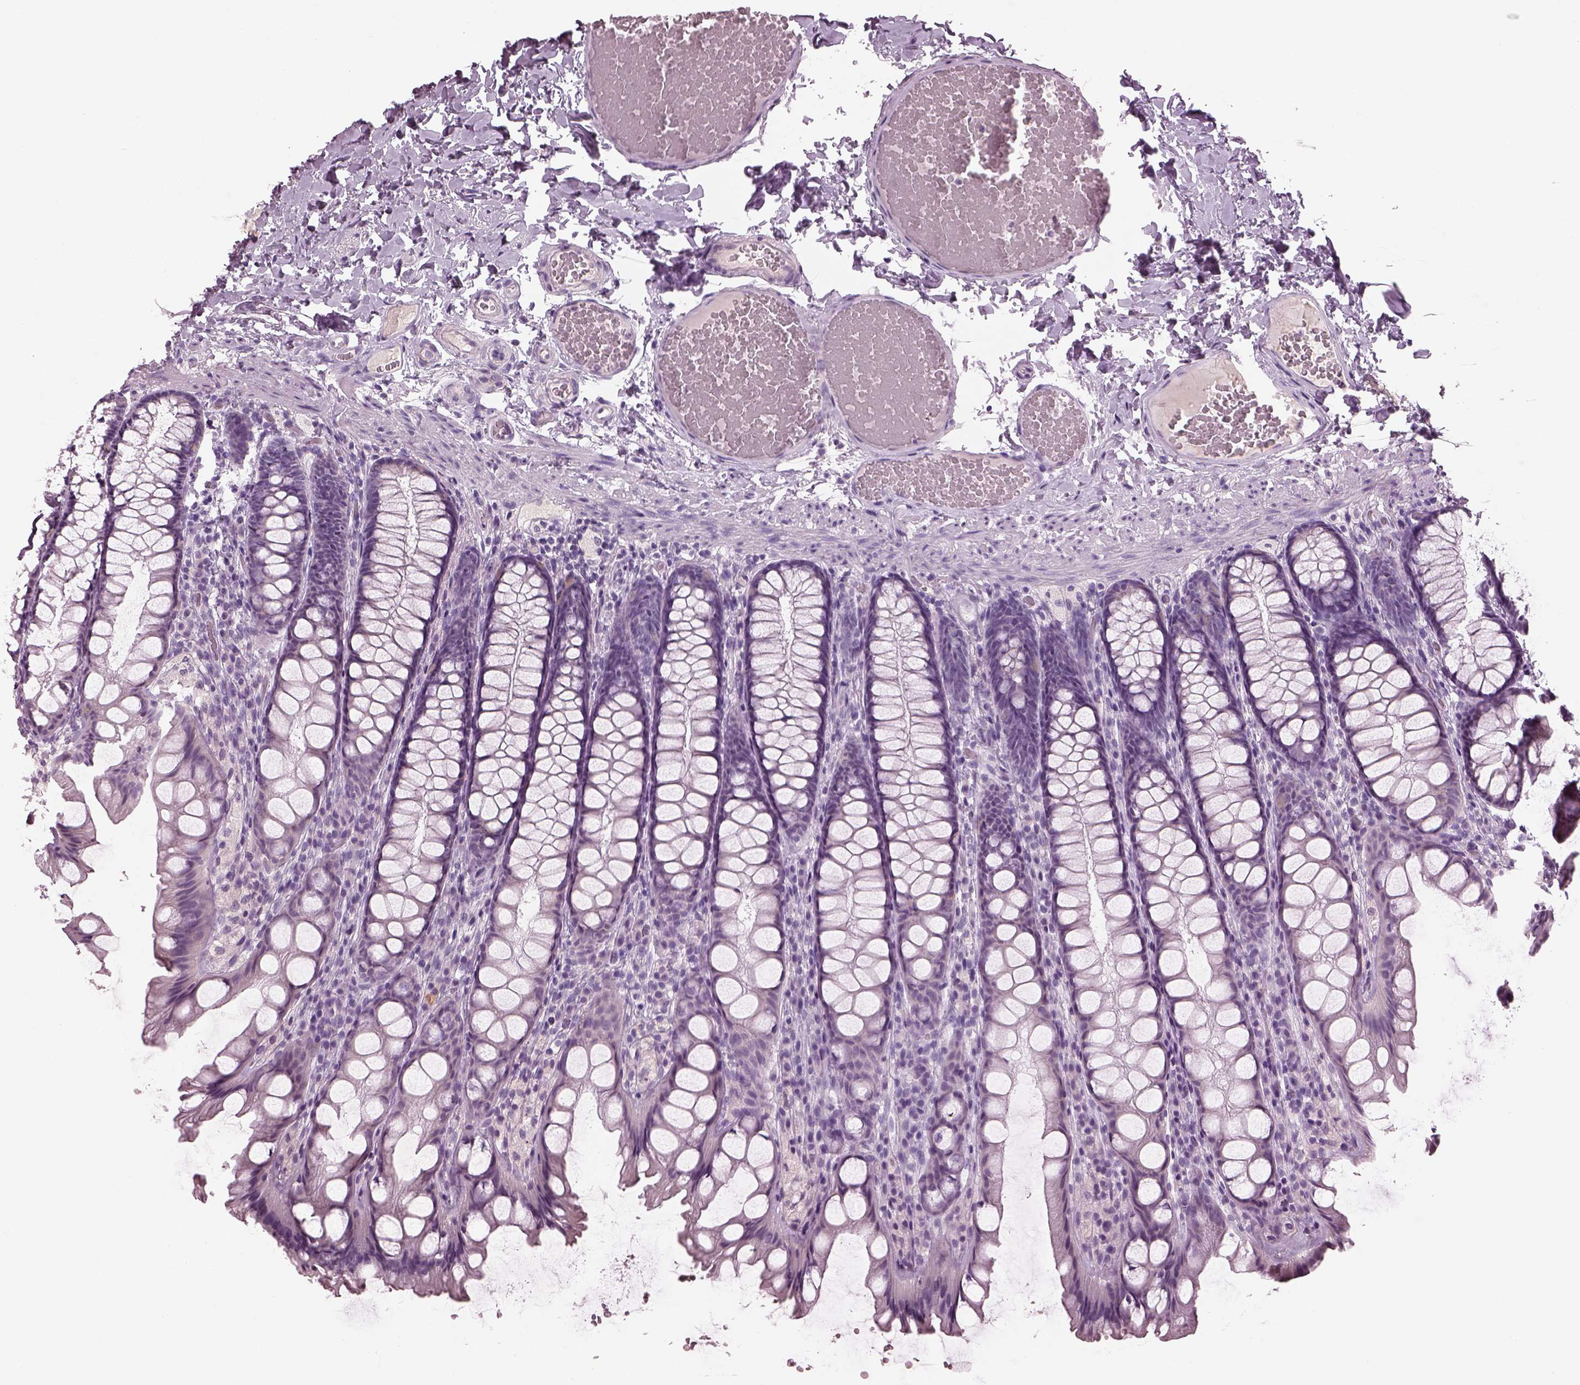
{"staining": {"intensity": "negative", "quantity": "none", "location": "none"}, "tissue": "colon", "cell_type": "Endothelial cells", "image_type": "normal", "snomed": [{"axis": "morphology", "description": "Normal tissue, NOS"}, {"axis": "topography", "description": "Colon"}], "caption": "High power microscopy micrograph of an immunohistochemistry (IHC) histopathology image of normal colon, revealing no significant positivity in endothelial cells. (DAB IHC visualized using brightfield microscopy, high magnification).", "gene": "PACRG", "patient": {"sex": "male", "age": 47}}